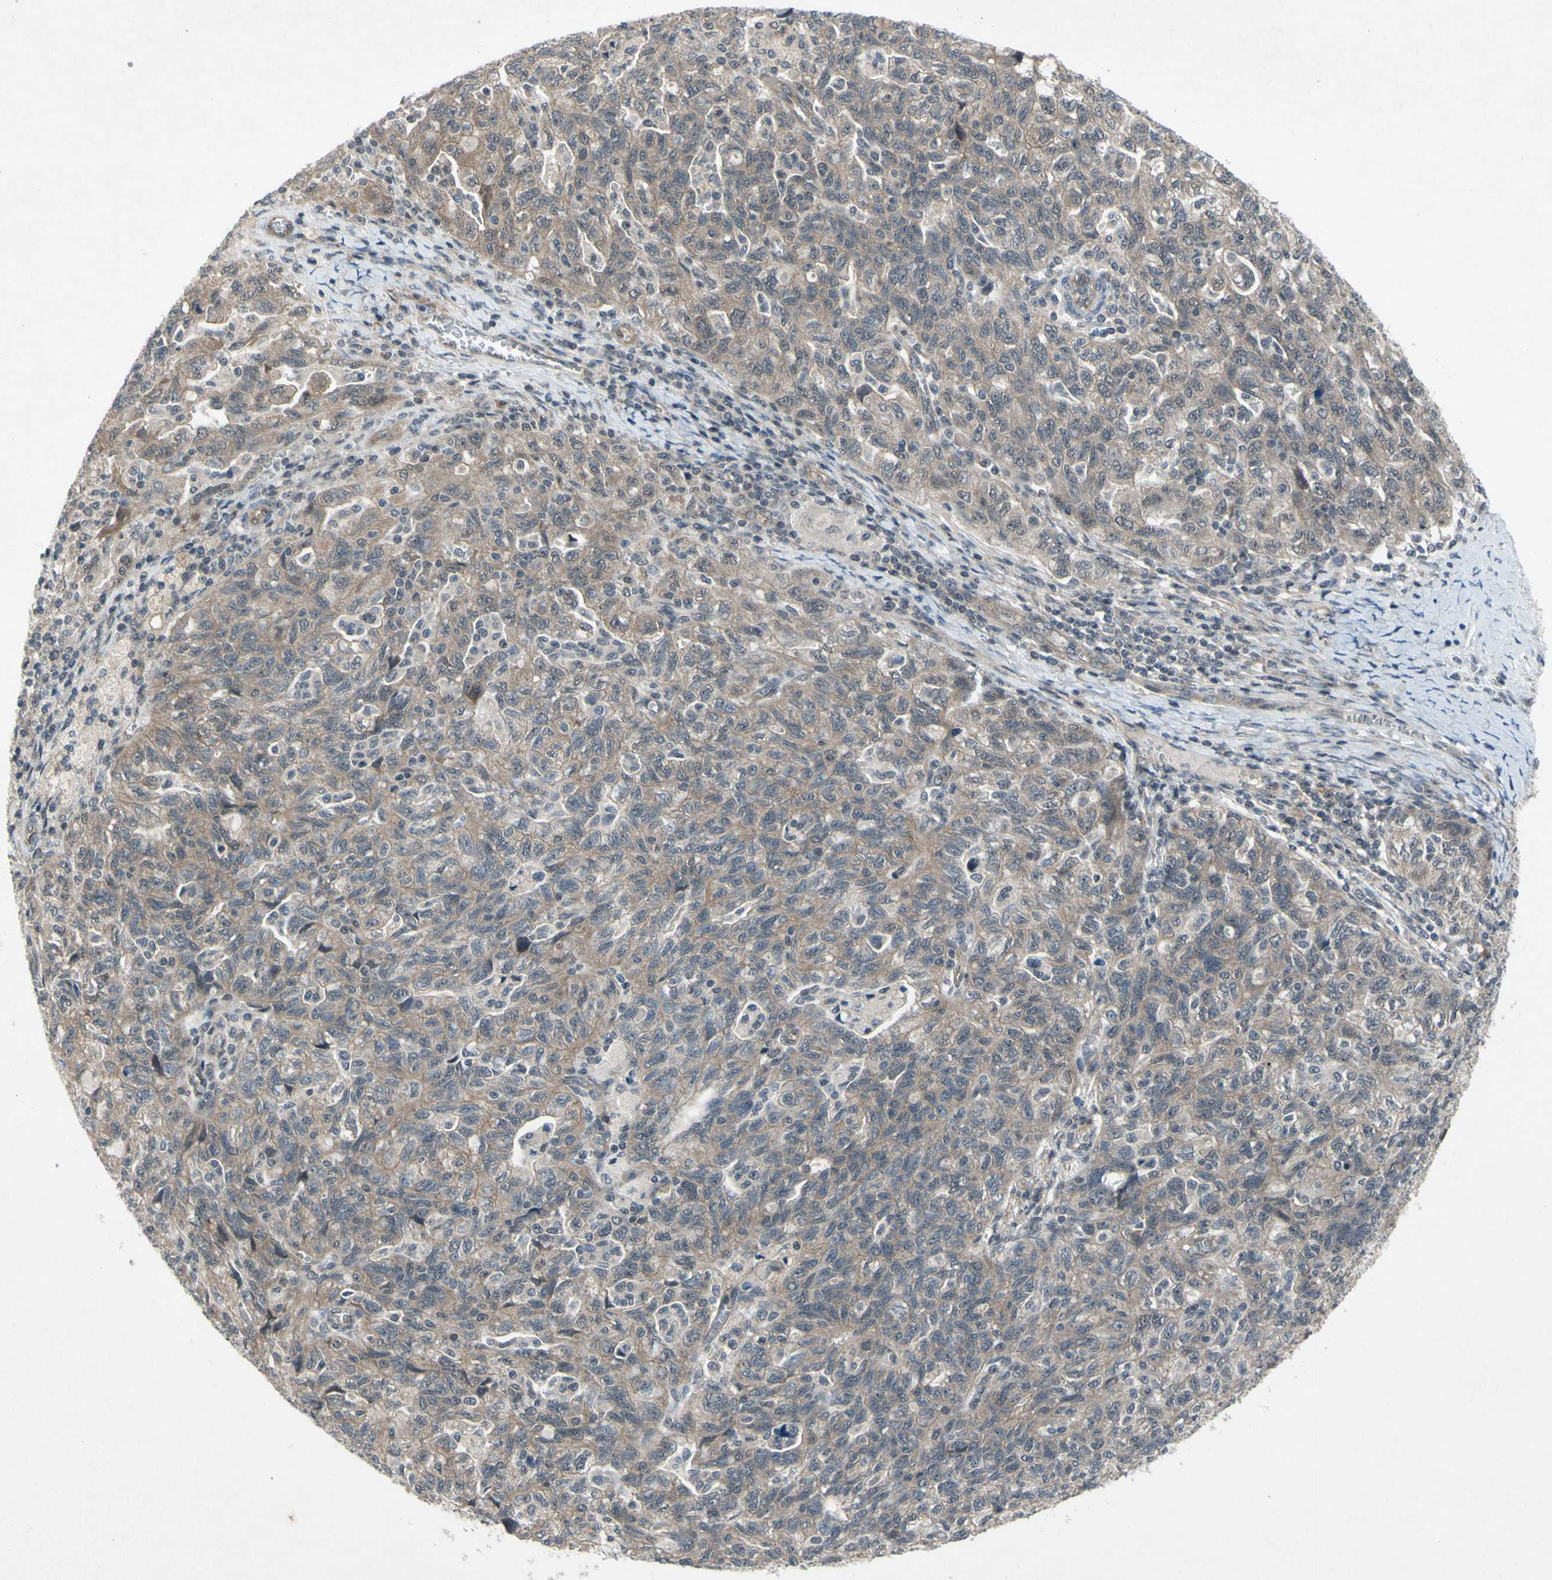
{"staining": {"intensity": "weak", "quantity": ">75%", "location": "cytoplasmic/membranous"}, "tissue": "ovarian cancer", "cell_type": "Tumor cells", "image_type": "cancer", "snomed": [{"axis": "morphology", "description": "Carcinoma, NOS"}, {"axis": "morphology", "description": "Cystadenocarcinoma, serous, NOS"}, {"axis": "topography", "description": "Ovary"}], "caption": "Weak cytoplasmic/membranous protein positivity is appreciated in approximately >75% of tumor cells in ovarian cancer.", "gene": "TRDMT1", "patient": {"sex": "female", "age": 69}}